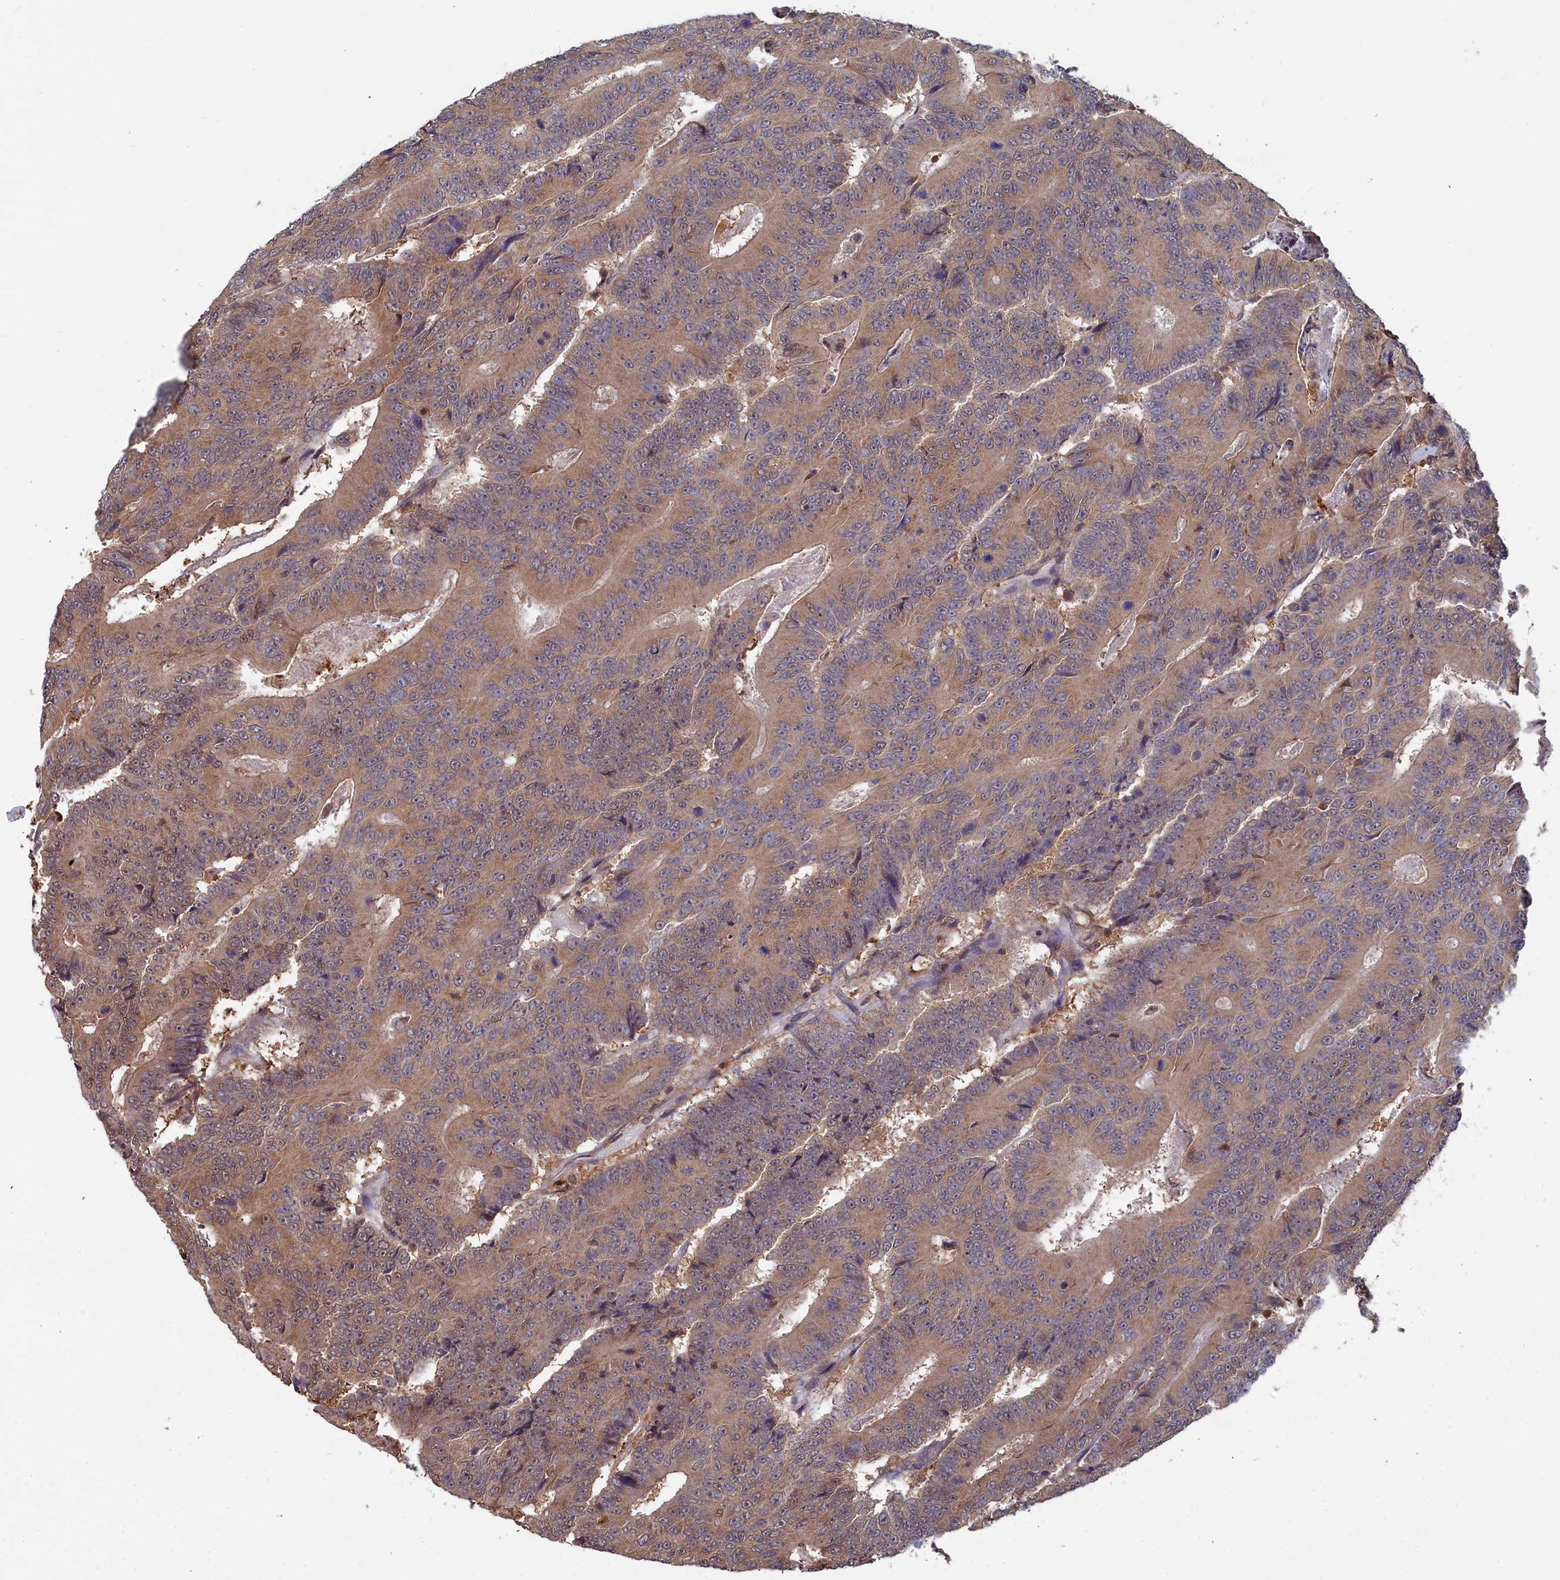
{"staining": {"intensity": "moderate", "quantity": ">75%", "location": "cytoplasmic/membranous"}, "tissue": "colorectal cancer", "cell_type": "Tumor cells", "image_type": "cancer", "snomed": [{"axis": "morphology", "description": "Adenocarcinoma, NOS"}, {"axis": "topography", "description": "Colon"}], "caption": "Protein expression analysis of human colorectal adenocarcinoma reveals moderate cytoplasmic/membranous positivity in approximately >75% of tumor cells.", "gene": "GFRA2", "patient": {"sex": "male", "age": 83}}